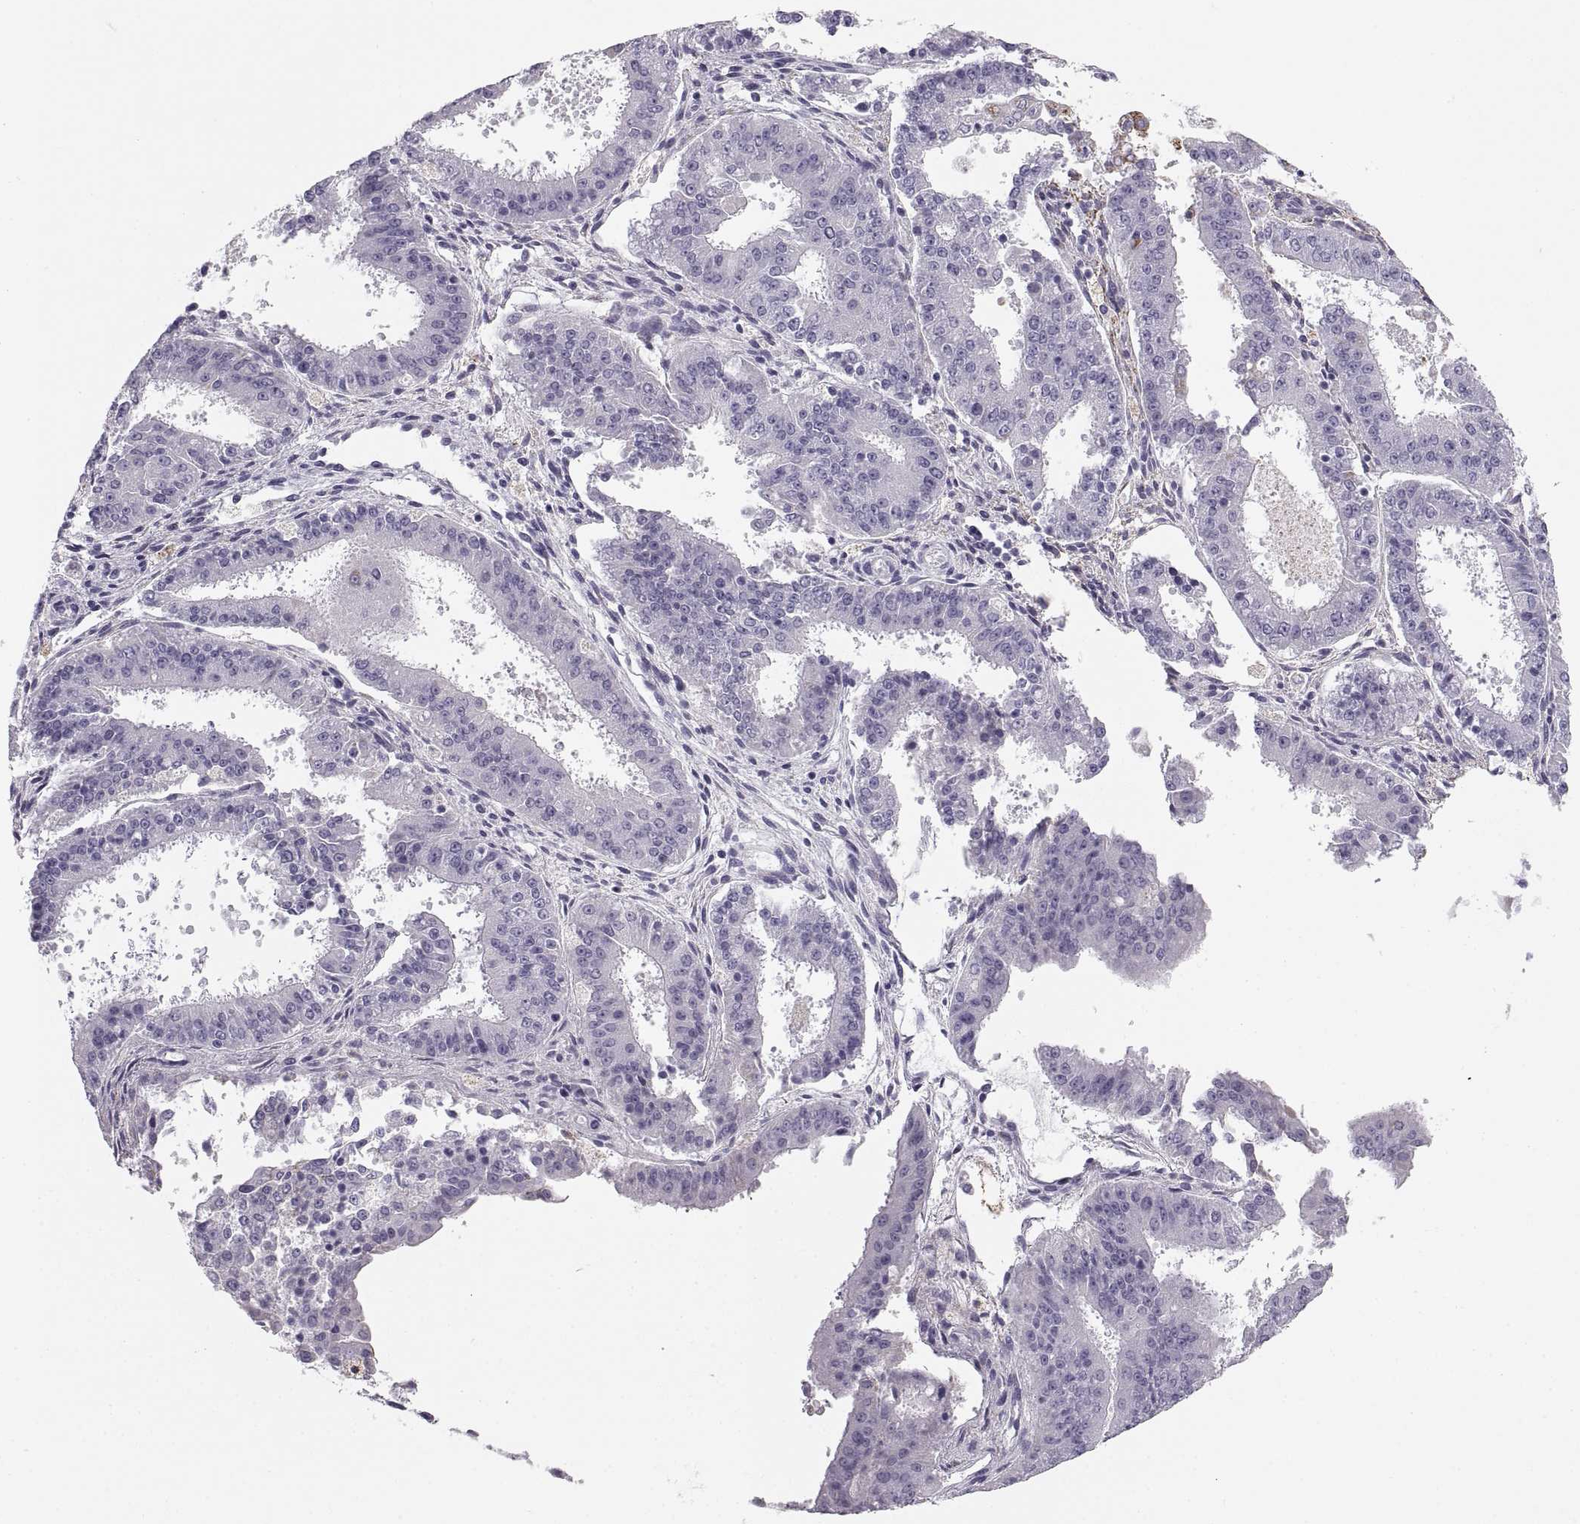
{"staining": {"intensity": "negative", "quantity": "none", "location": "none"}, "tissue": "ovarian cancer", "cell_type": "Tumor cells", "image_type": "cancer", "snomed": [{"axis": "morphology", "description": "Carcinoma, endometroid"}, {"axis": "topography", "description": "Ovary"}], "caption": "Immunohistochemistry image of neoplastic tissue: human ovarian cancer stained with DAB shows no significant protein staining in tumor cells.", "gene": "COL9A3", "patient": {"sex": "female", "age": 42}}